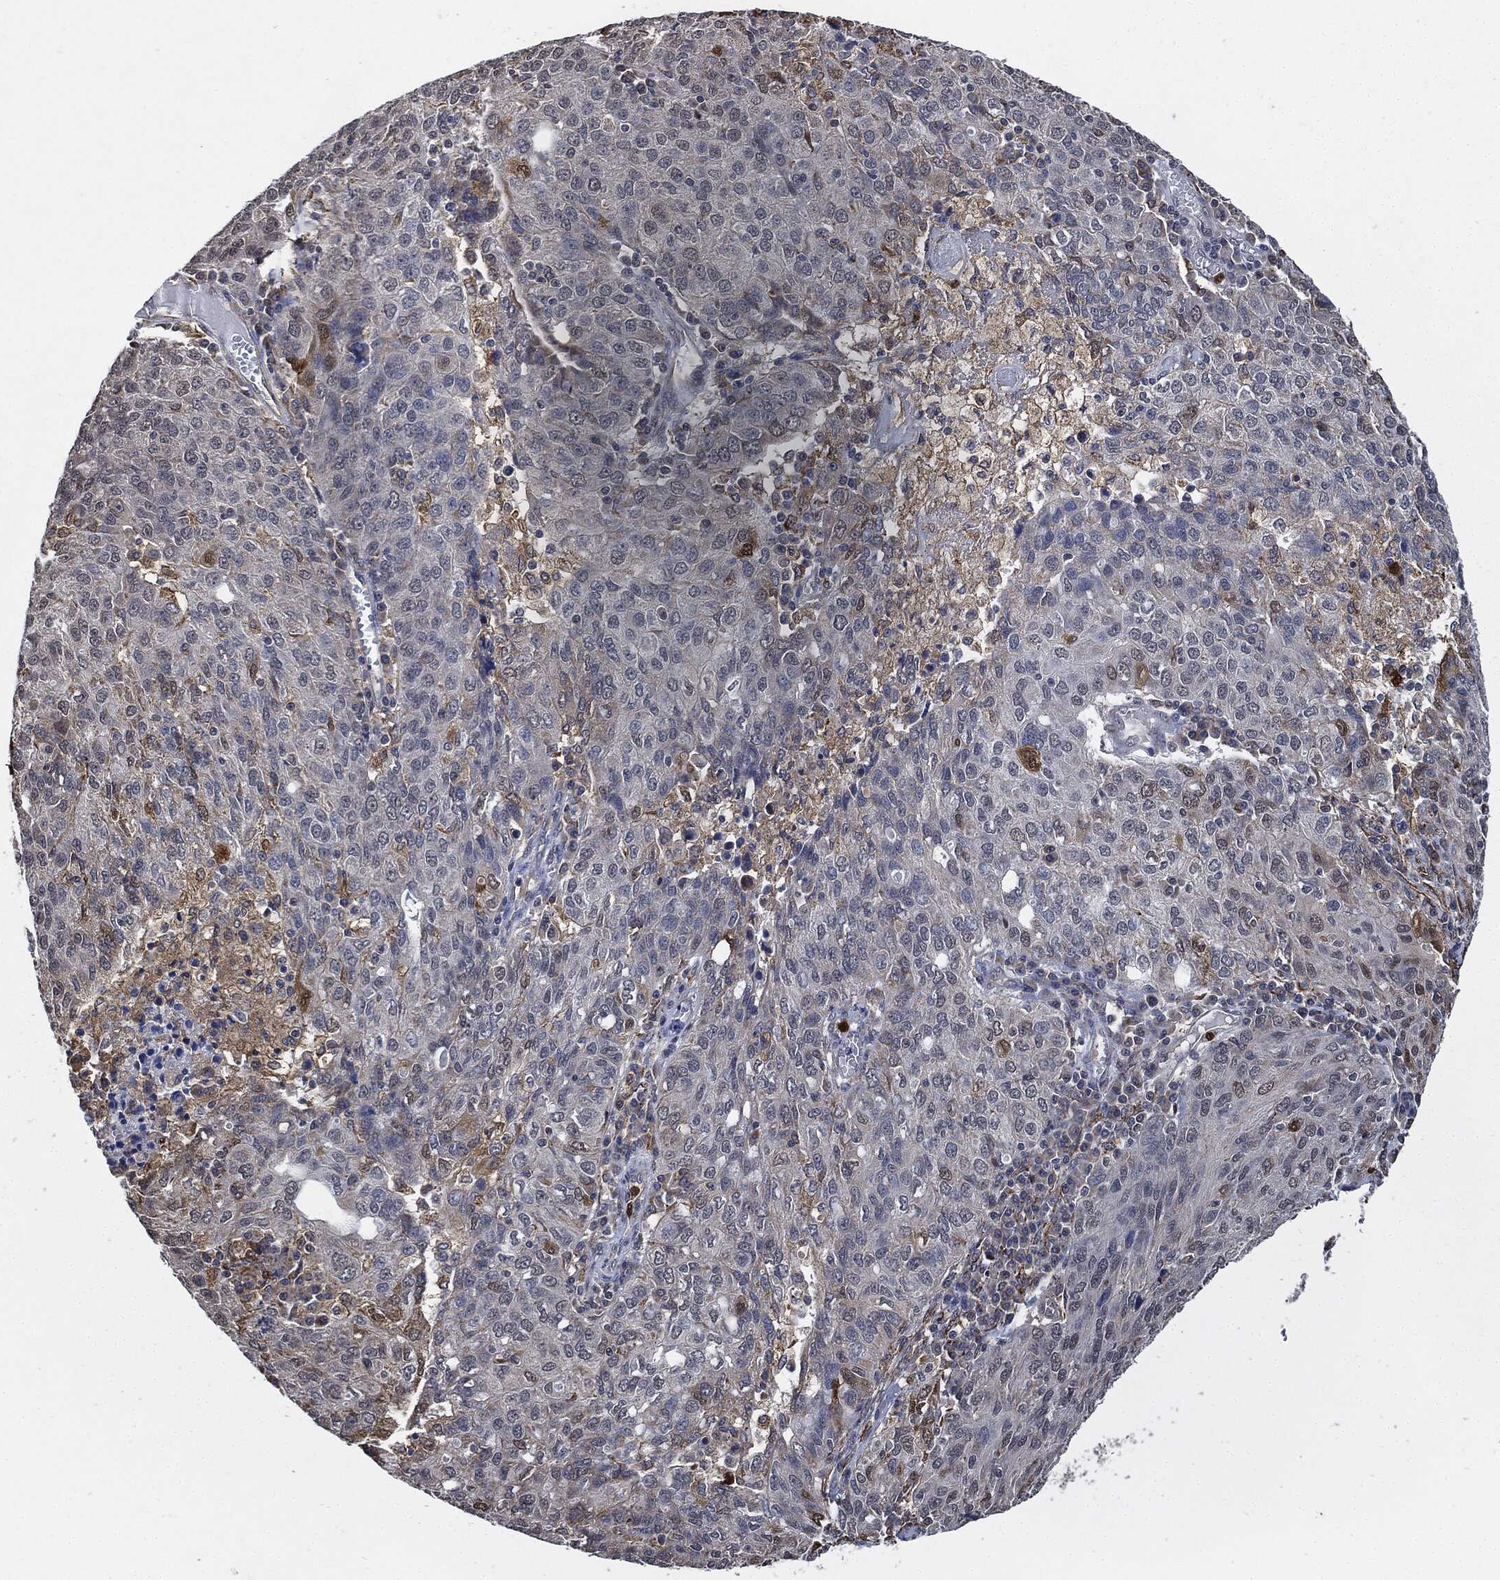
{"staining": {"intensity": "weak", "quantity": "<25%", "location": "cytoplasmic/membranous"}, "tissue": "ovarian cancer", "cell_type": "Tumor cells", "image_type": "cancer", "snomed": [{"axis": "morphology", "description": "Carcinoma, endometroid"}, {"axis": "topography", "description": "Ovary"}], "caption": "Tumor cells are negative for brown protein staining in ovarian endometroid carcinoma. Nuclei are stained in blue.", "gene": "S100A9", "patient": {"sex": "female", "age": 50}}